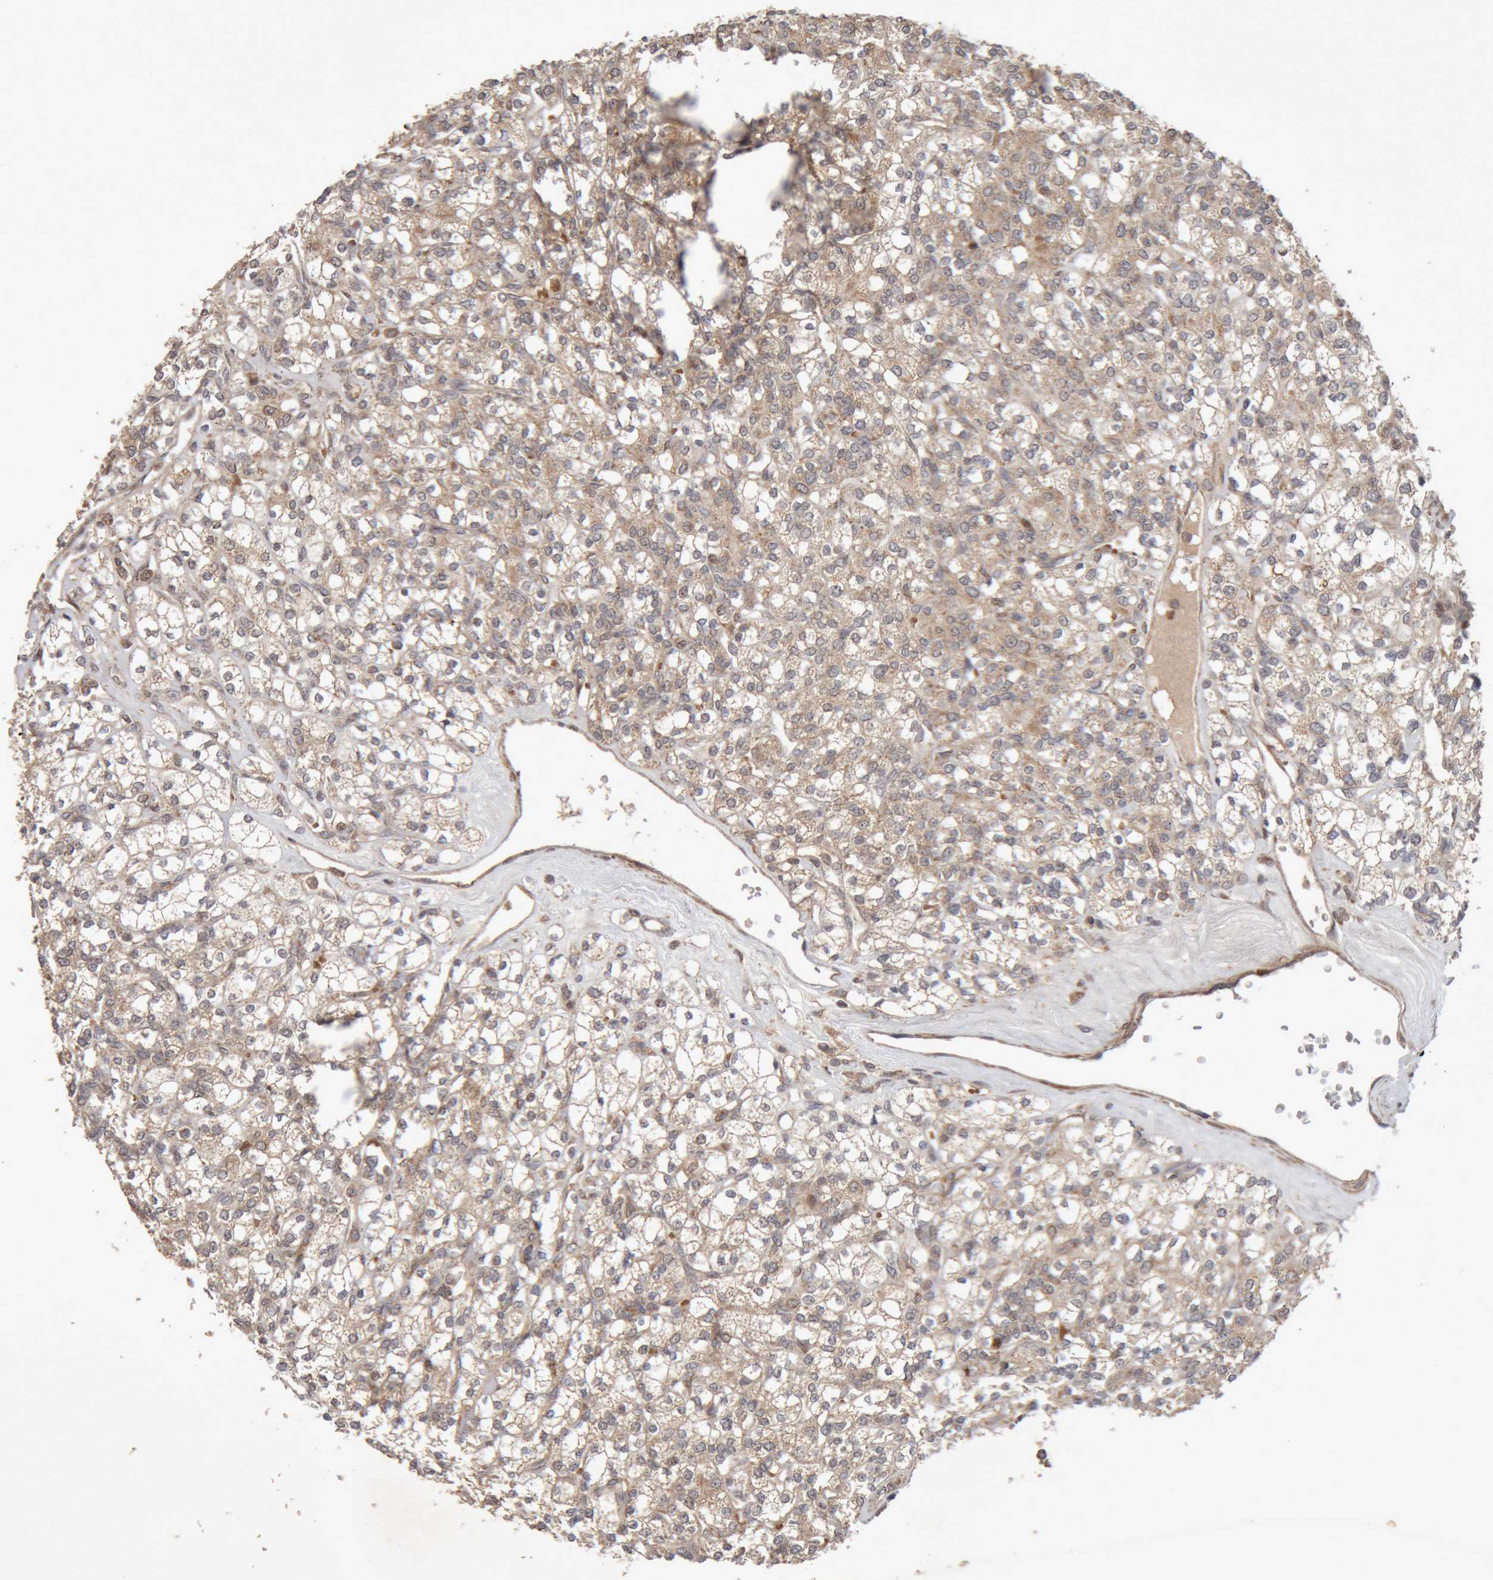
{"staining": {"intensity": "weak", "quantity": ">75%", "location": "cytoplasmic/membranous"}, "tissue": "renal cancer", "cell_type": "Tumor cells", "image_type": "cancer", "snomed": [{"axis": "morphology", "description": "Adenocarcinoma, NOS"}, {"axis": "topography", "description": "Kidney"}], "caption": "This photomicrograph displays immunohistochemistry staining of adenocarcinoma (renal), with low weak cytoplasmic/membranous positivity in about >75% of tumor cells.", "gene": "KIF21B", "patient": {"sex": "male", "age": 77}}